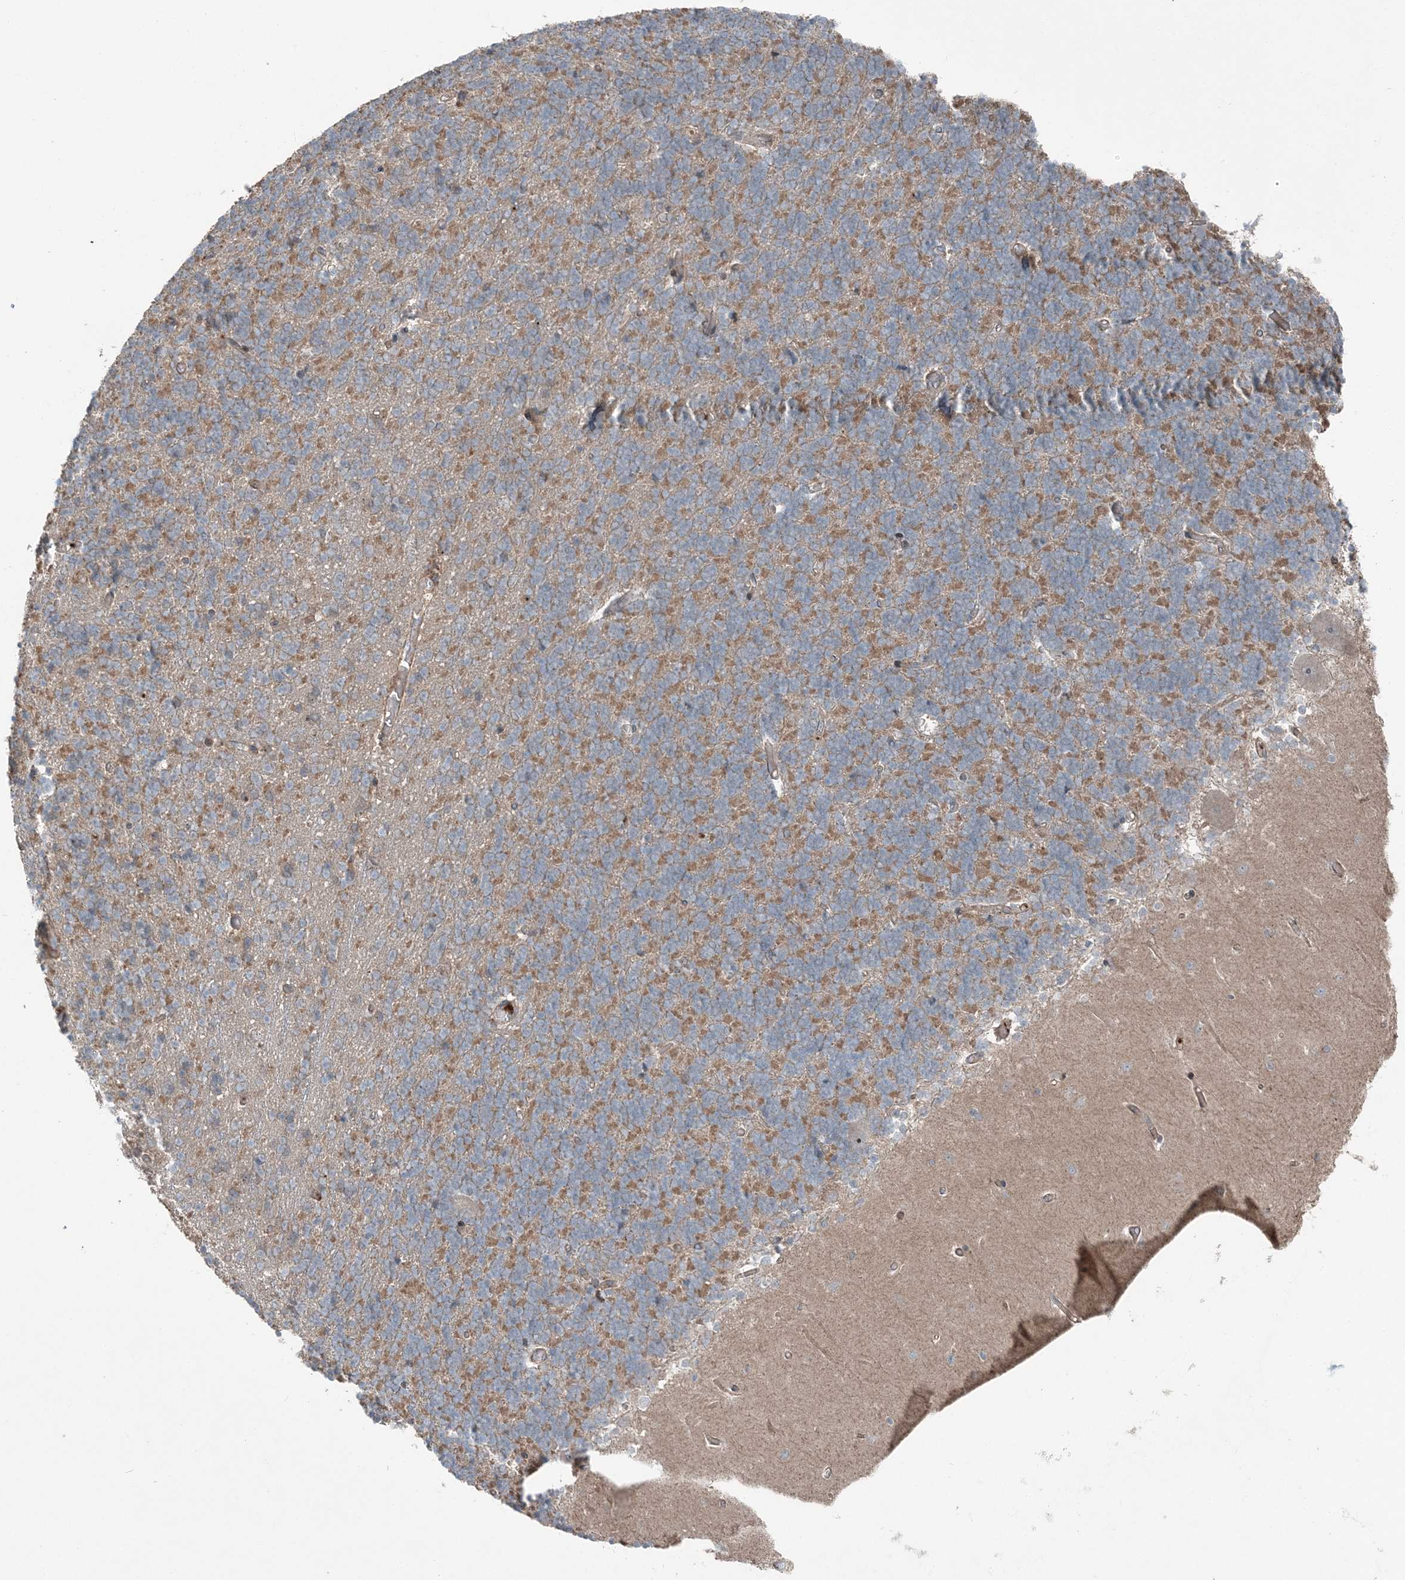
{"staining": {"intensity": "moderate", "quantity": "25%-75%", "location": "cytoplasmic/membranous"}, "tissue": "cerebellum", "cell_type": "Cells in granular layer", "image_type": "normal", "snomed": [{"axis": "morphology", "description": "Normal tissue, NOS"}, {"axis": "topography", "description": "Cerebellum"}], "caption": "About 25%-75% of cells in granular layer in benign cerebellum demonstrate moderate cytoplasmic/membranous protein expression as visualized by brown immunohistochemical staining.", "gene": "KY", "patient": {"sex": "male", "age": 37}}